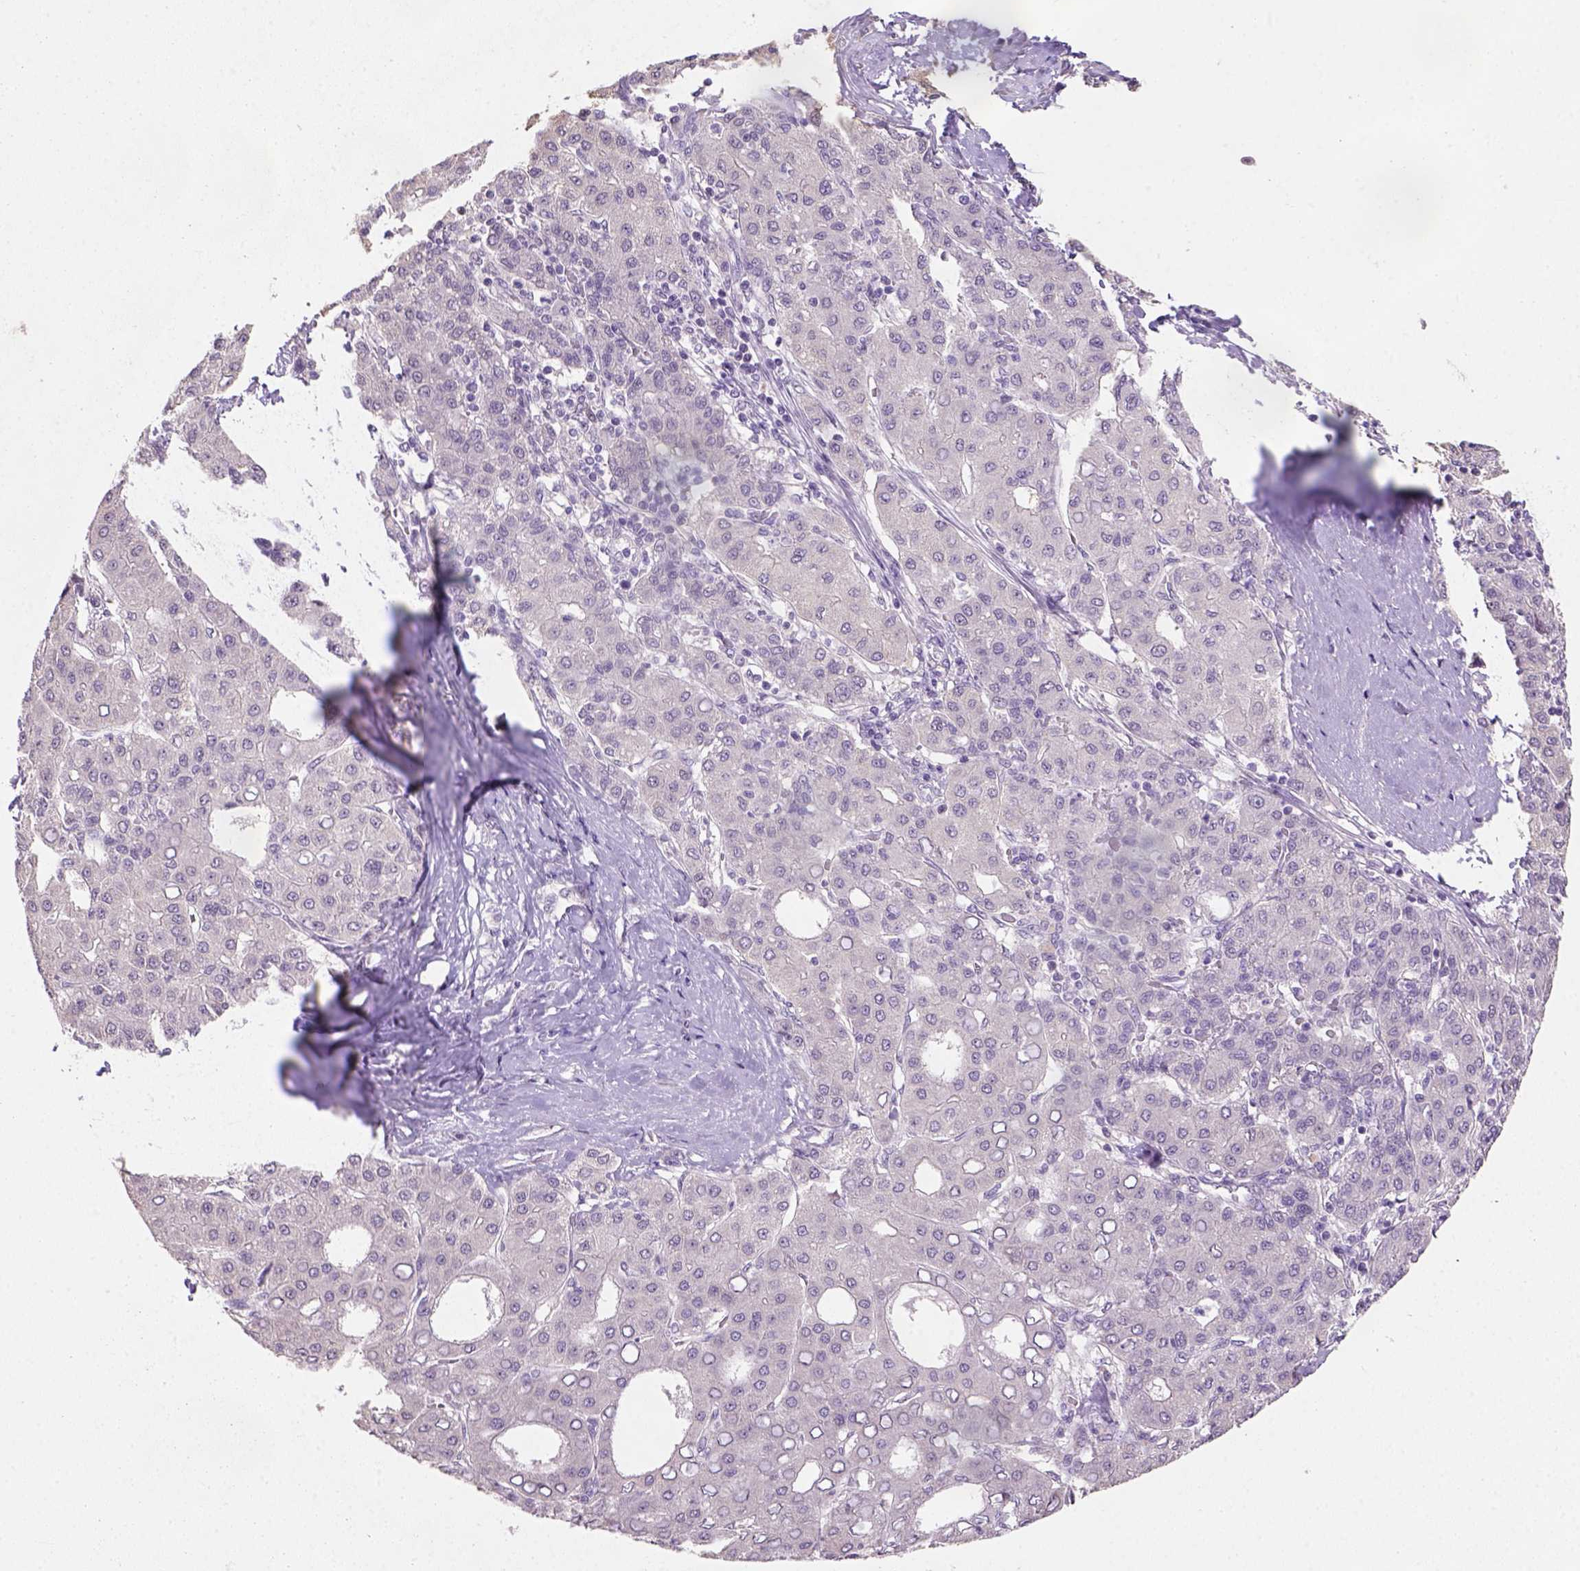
{"staining": {"intensity": "negative", "quantity": "none", "location": "none"}, "tissue": "liver cancer", "cell_type": "Tumor cells", "image_type": "cancer", "snomed": [{"axis": "morphology", "description": "Carcinoma, Hepatocellular, NOS"}, {"axis": "topography", "description": "Liver"}], "caption": "The immunohistochemistry (IHC) micrograph has no significant expression in tumor cells of liver cancer tissue.", "gene": "DDX50", "patient": {"sex": "male", "age": 65}}